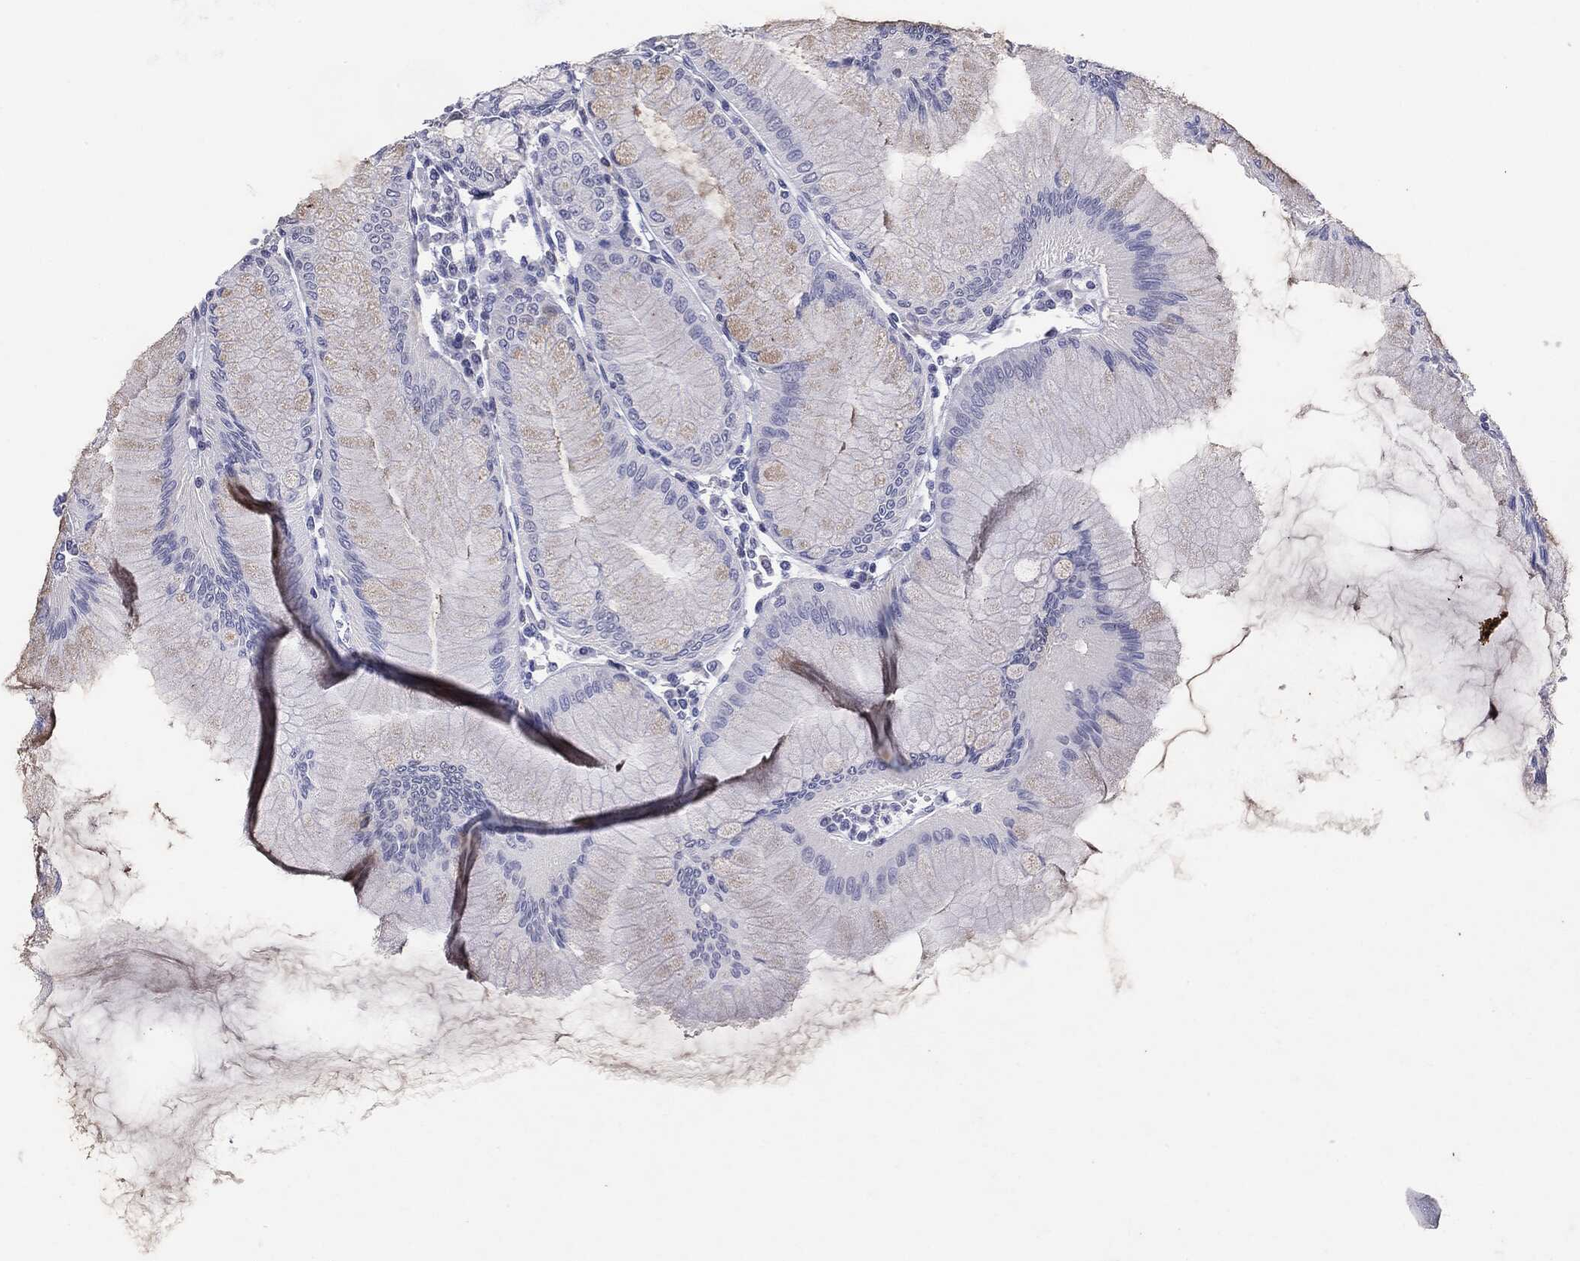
{"staining": {"intensity": "negative", "quantity": "none", "location": "none"}, "tissue": "stomach", "cell_type": "Glandular cells", "image_type": "normal", "snomed": [{"axis": "morphology", "description": "Normal tissue, NOS"}, {"axis": "topography", "description": "Stomach"}], "caption": "There is no significant positivity in glandular cells of stomach. (Brightfield microscopy of DAB immunohistochemistry at high magnification).", "gene": "SERPINB4", "patient": {"sex": "female", "age": 57}}